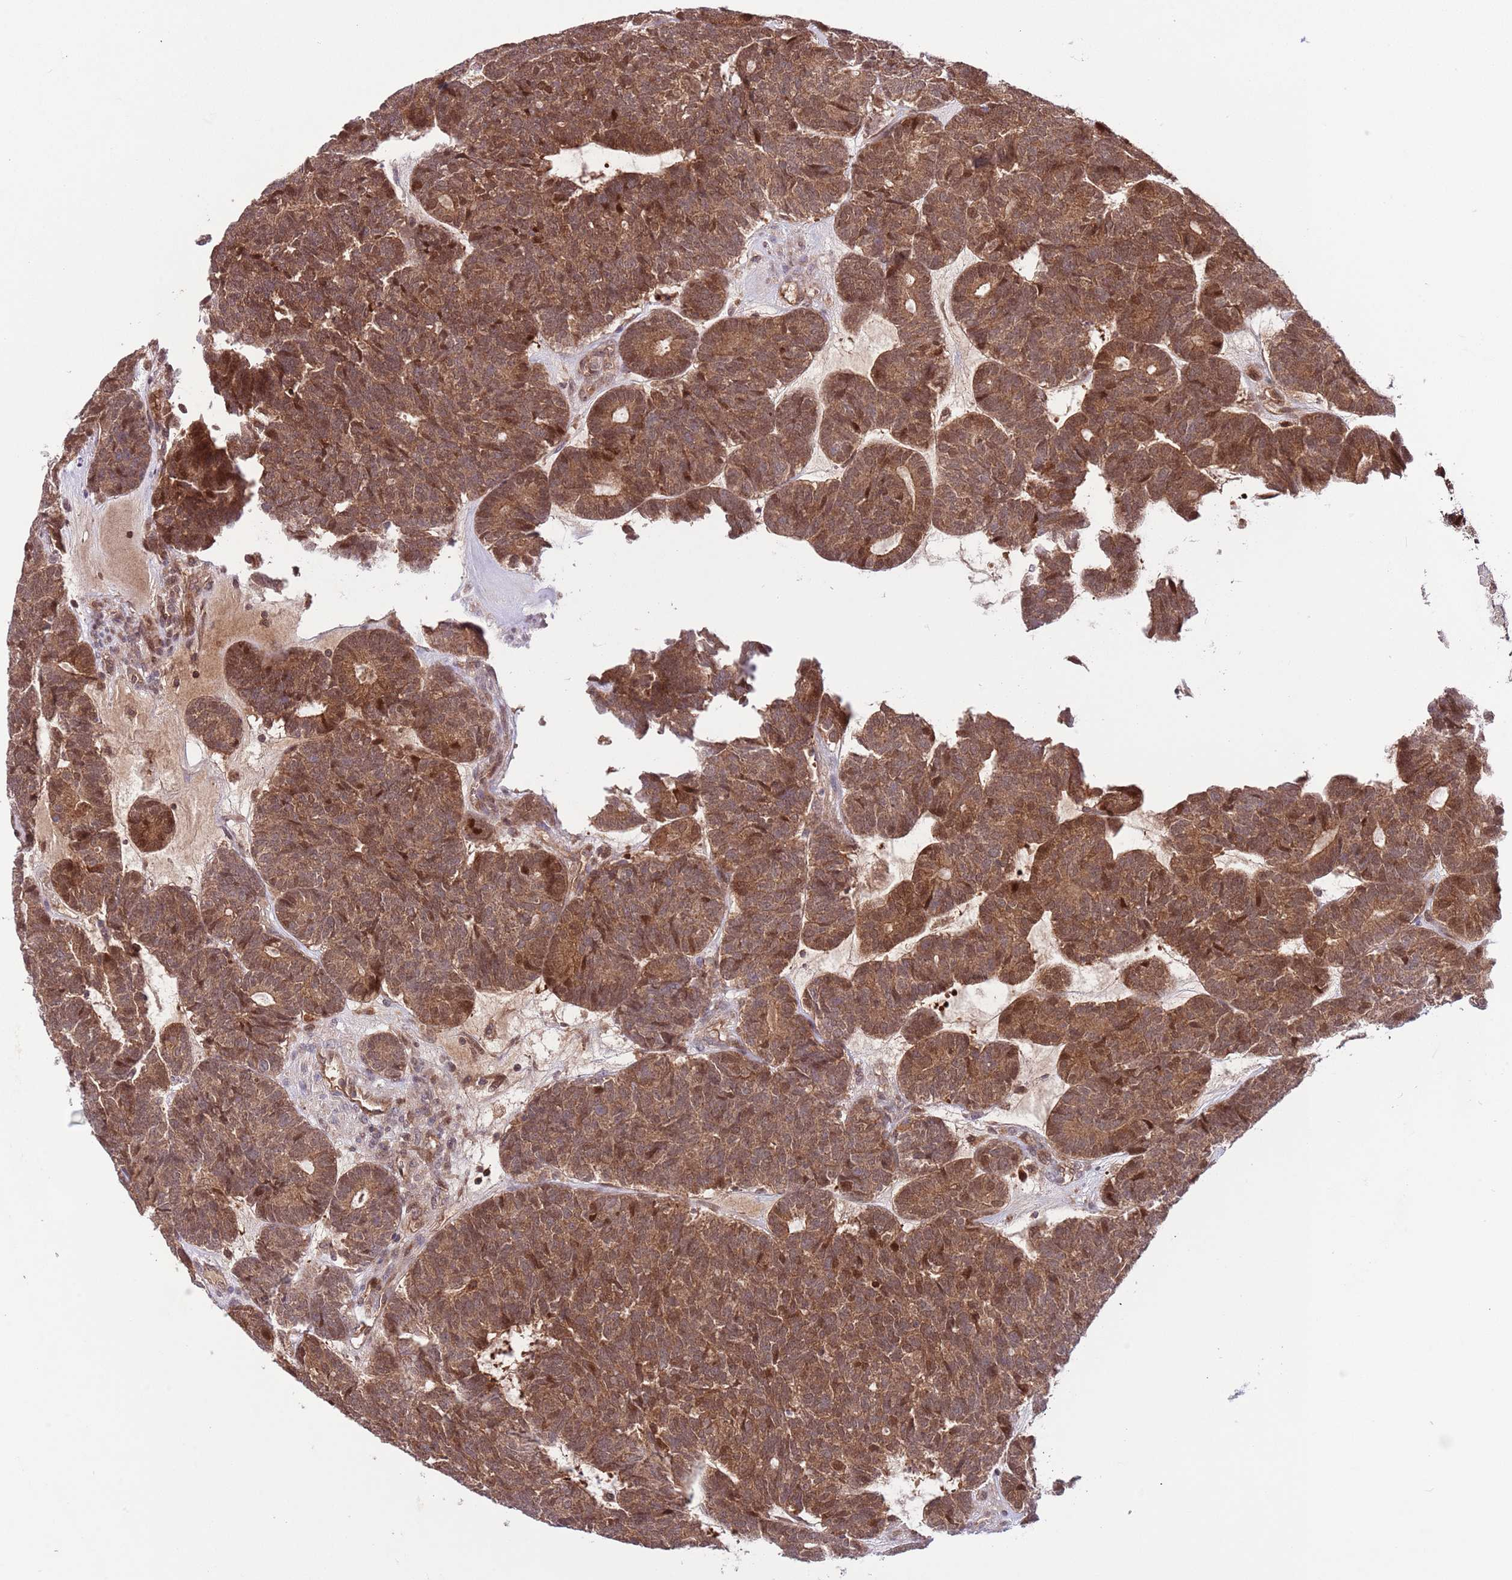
{"staining": {"intensity": "moderate", "quantity": ">75%", "location": "cytoplasmic/membranous"}, "tissue": "head and neck cancer", "cell_type": "Tumor cells", "image_type": "cancer", "snomed": [{"axis": "morphology", "description": "Adenocarcinoma, NOS"}, {"axis": "topography", "description": "Head-Neck"}], "caption": "Head and neck cancer (adenocarcinoma) stained with a brown dye displays moderate cytoplasmic/membranous positive expression in approximately >75% of tumor cells.", "gene": "HDHD2", "patient": {"sex": "female", "age": 81}}